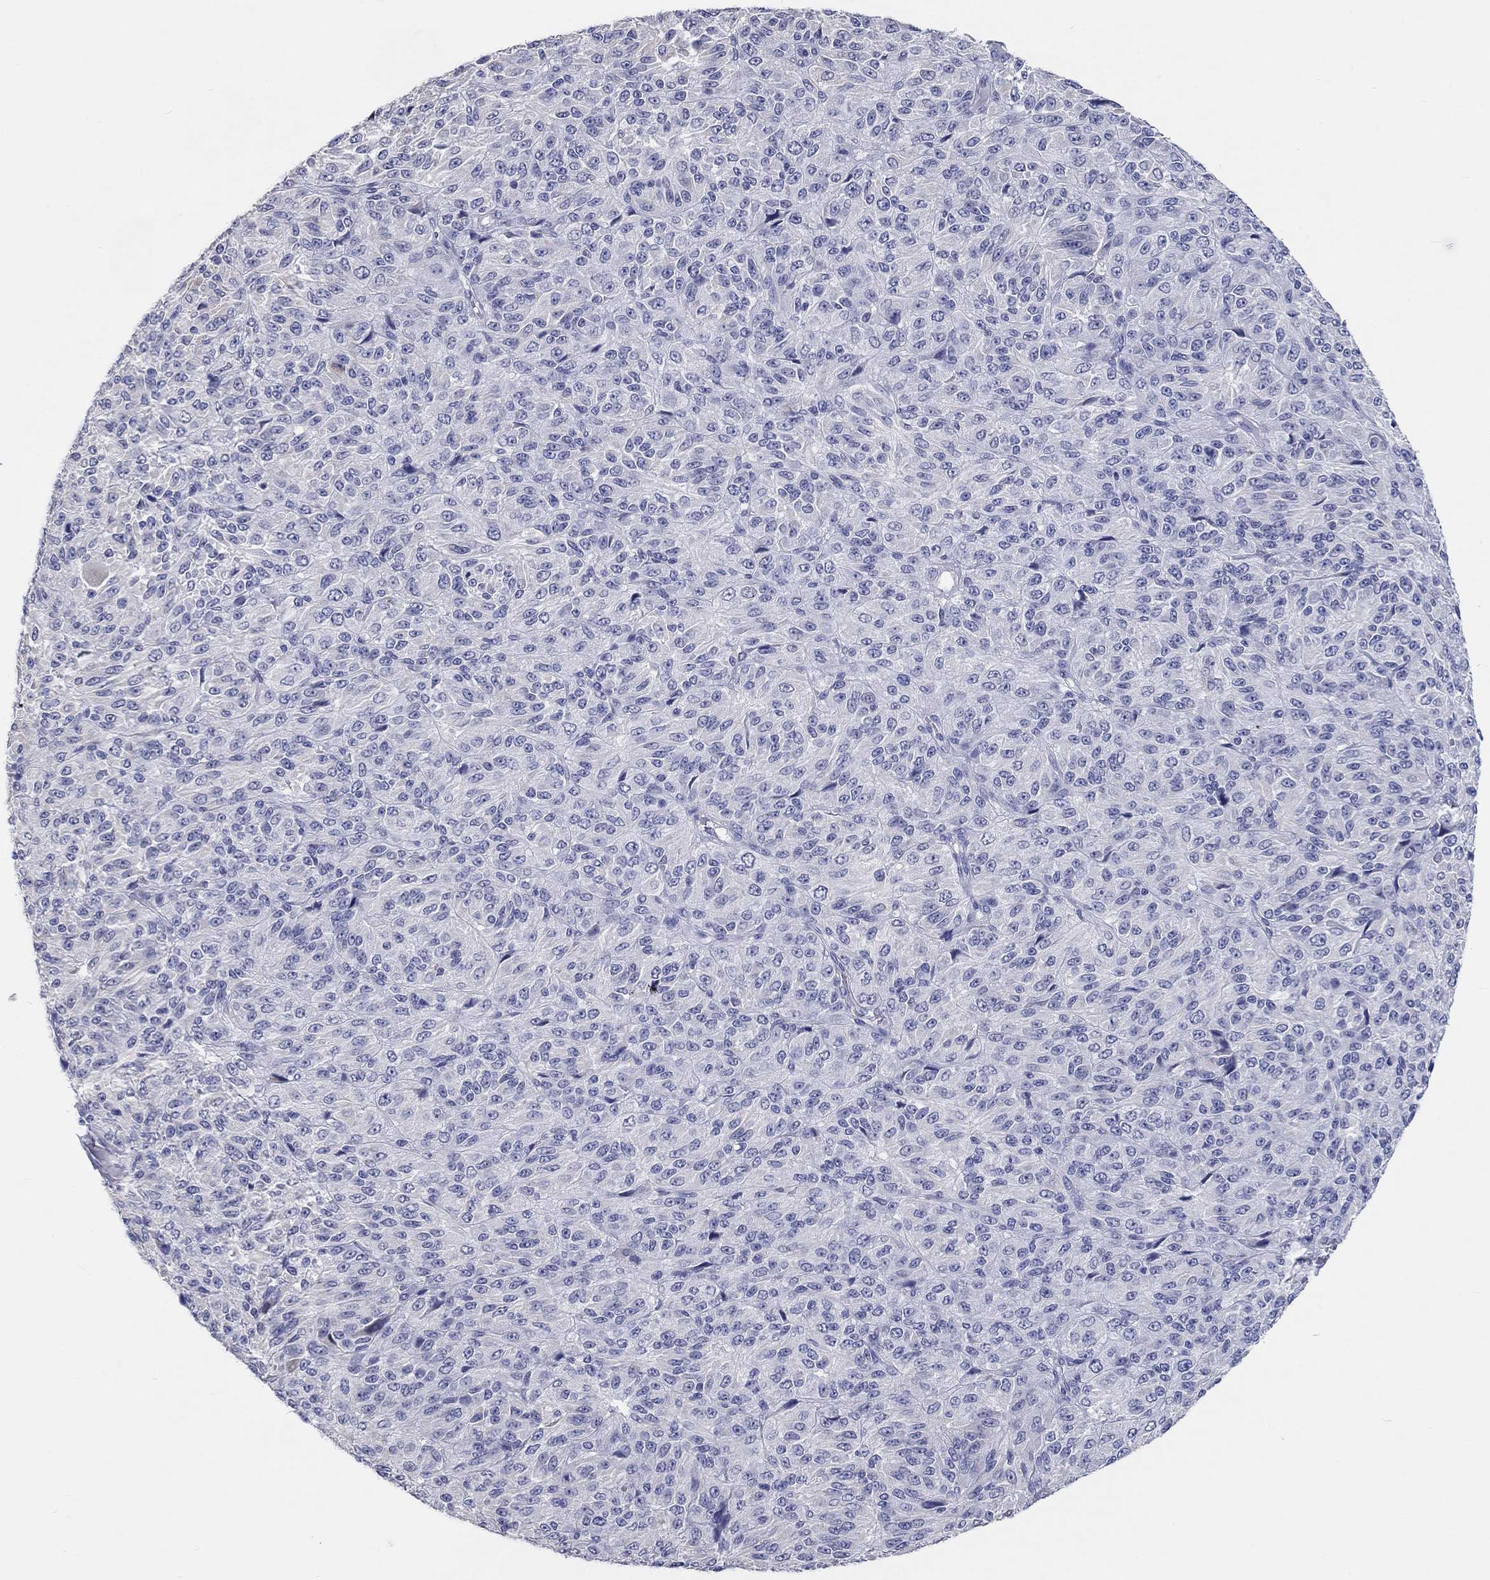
{"staining": {"intensity": "negative", "quantity": "none", "location": "none"}, "tissue": "melanoma", "cell_type": "Tumor cells", "image_type": "cancer", "snomed": [{"axis": "morphology", "description": "Malignant melanoma, Metastatic site"}, {"axis": "topography", "description": "Brain"}], "caption": "This is a photomicrograph of IHC staining of melanoma, which shows no staining in tumor cells.", "gene": "LRRC4C", "patient": {"sex": "female", "age": 56}}